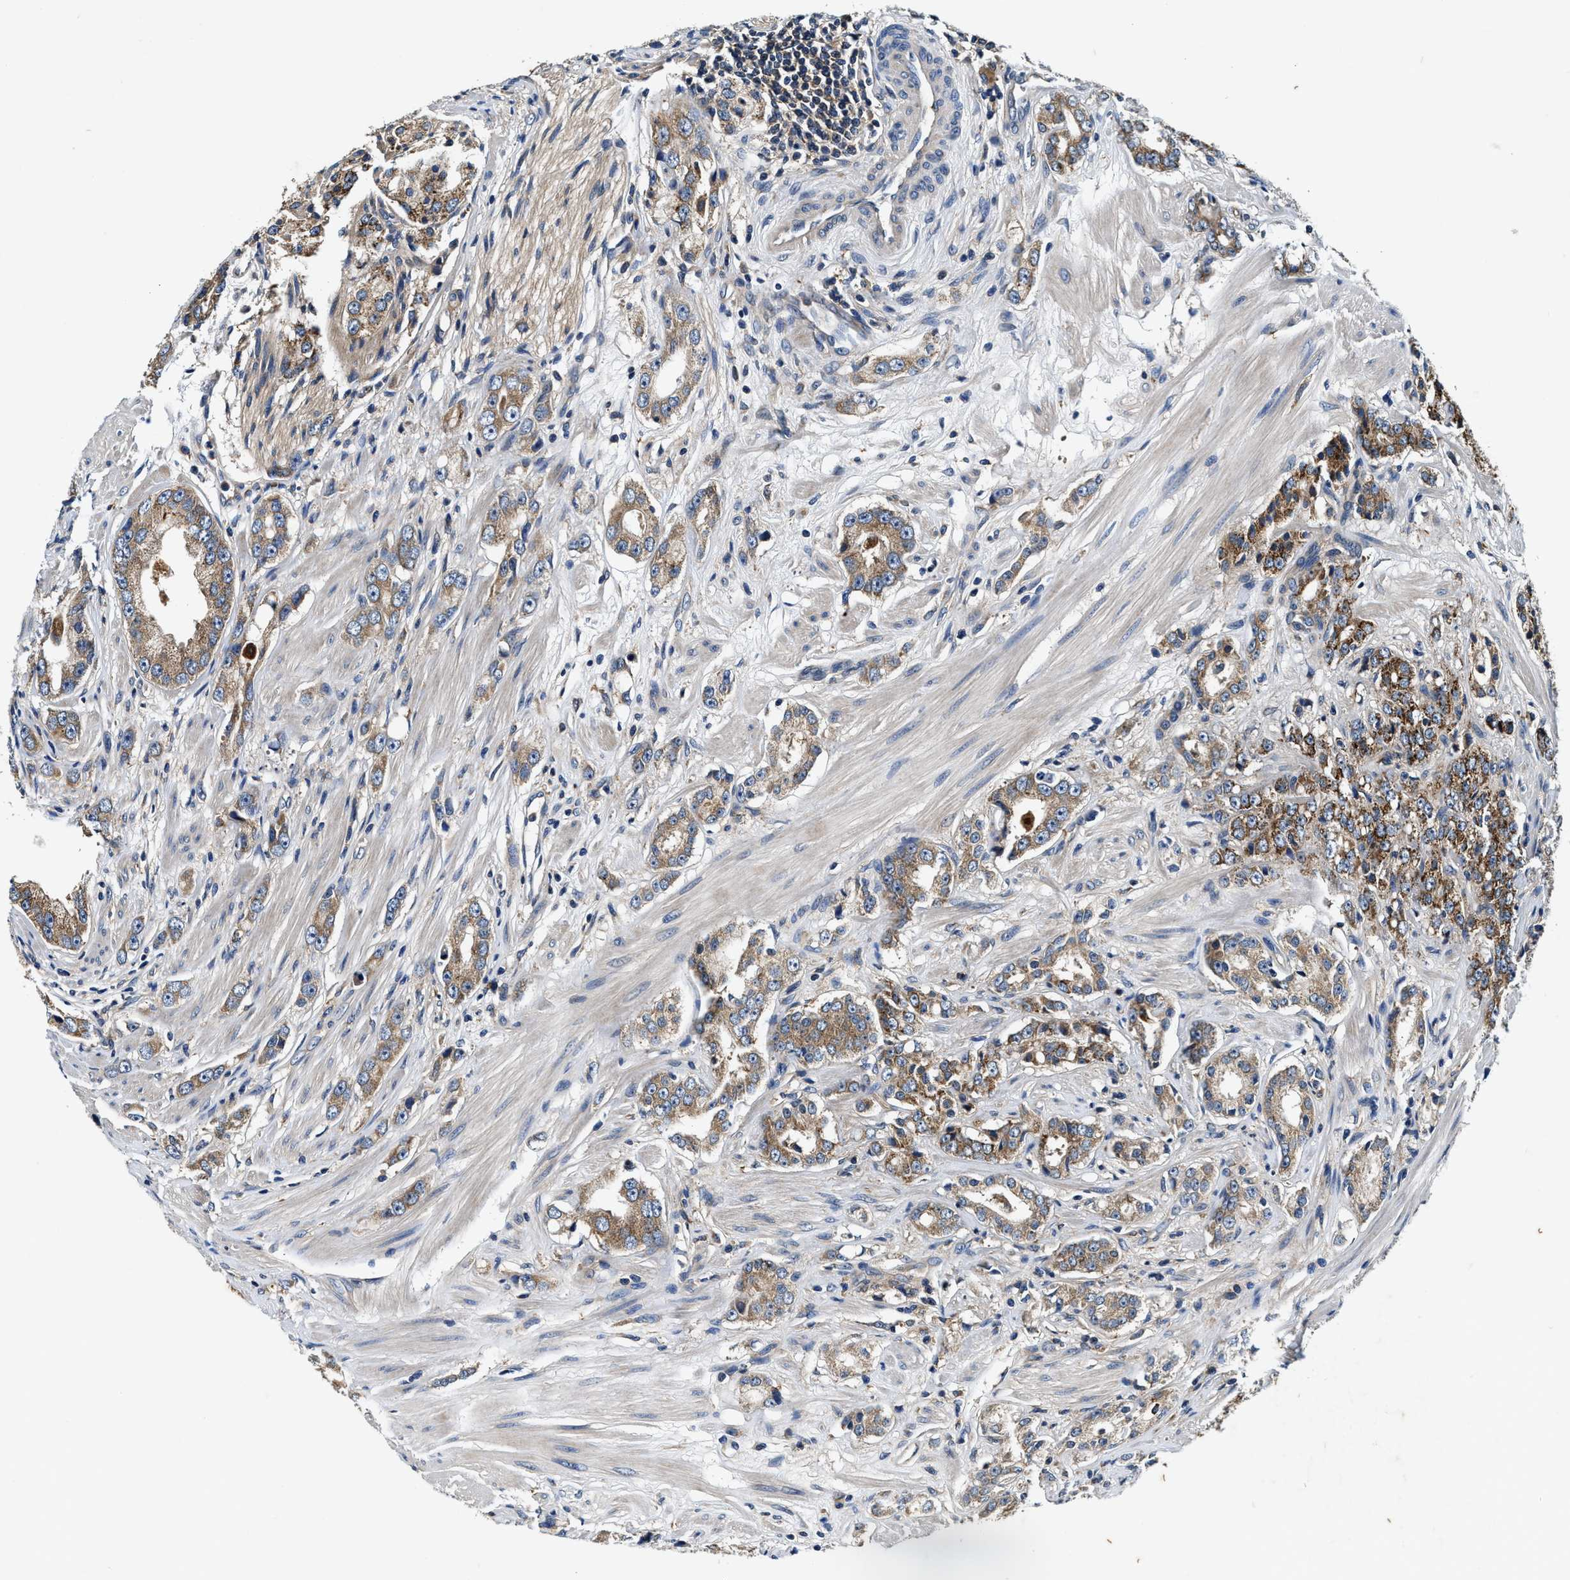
{"staining": {"intensity": "moderate", "quantity": ">75%", "location": "cytoplasmic/membranous"}, "tissue": "prostate cancer", "cell_type": "Tumor cells", "image_type": "cancer", "snomed": [{"axis": "morphology", "description": "Adenocarcinoma, Medium grade"}, {"axis": "topography", "description": "Prostate"}], "caption": "Brown immunohistochemical staining in adenocarcinoma (medium-grade) (prostate) exhibits moderate cytoplasmic/membranous positivity in about >75% of tumor cells.", "gene": "PI4KB", "patient": {"sex": "male", "age": 53}}